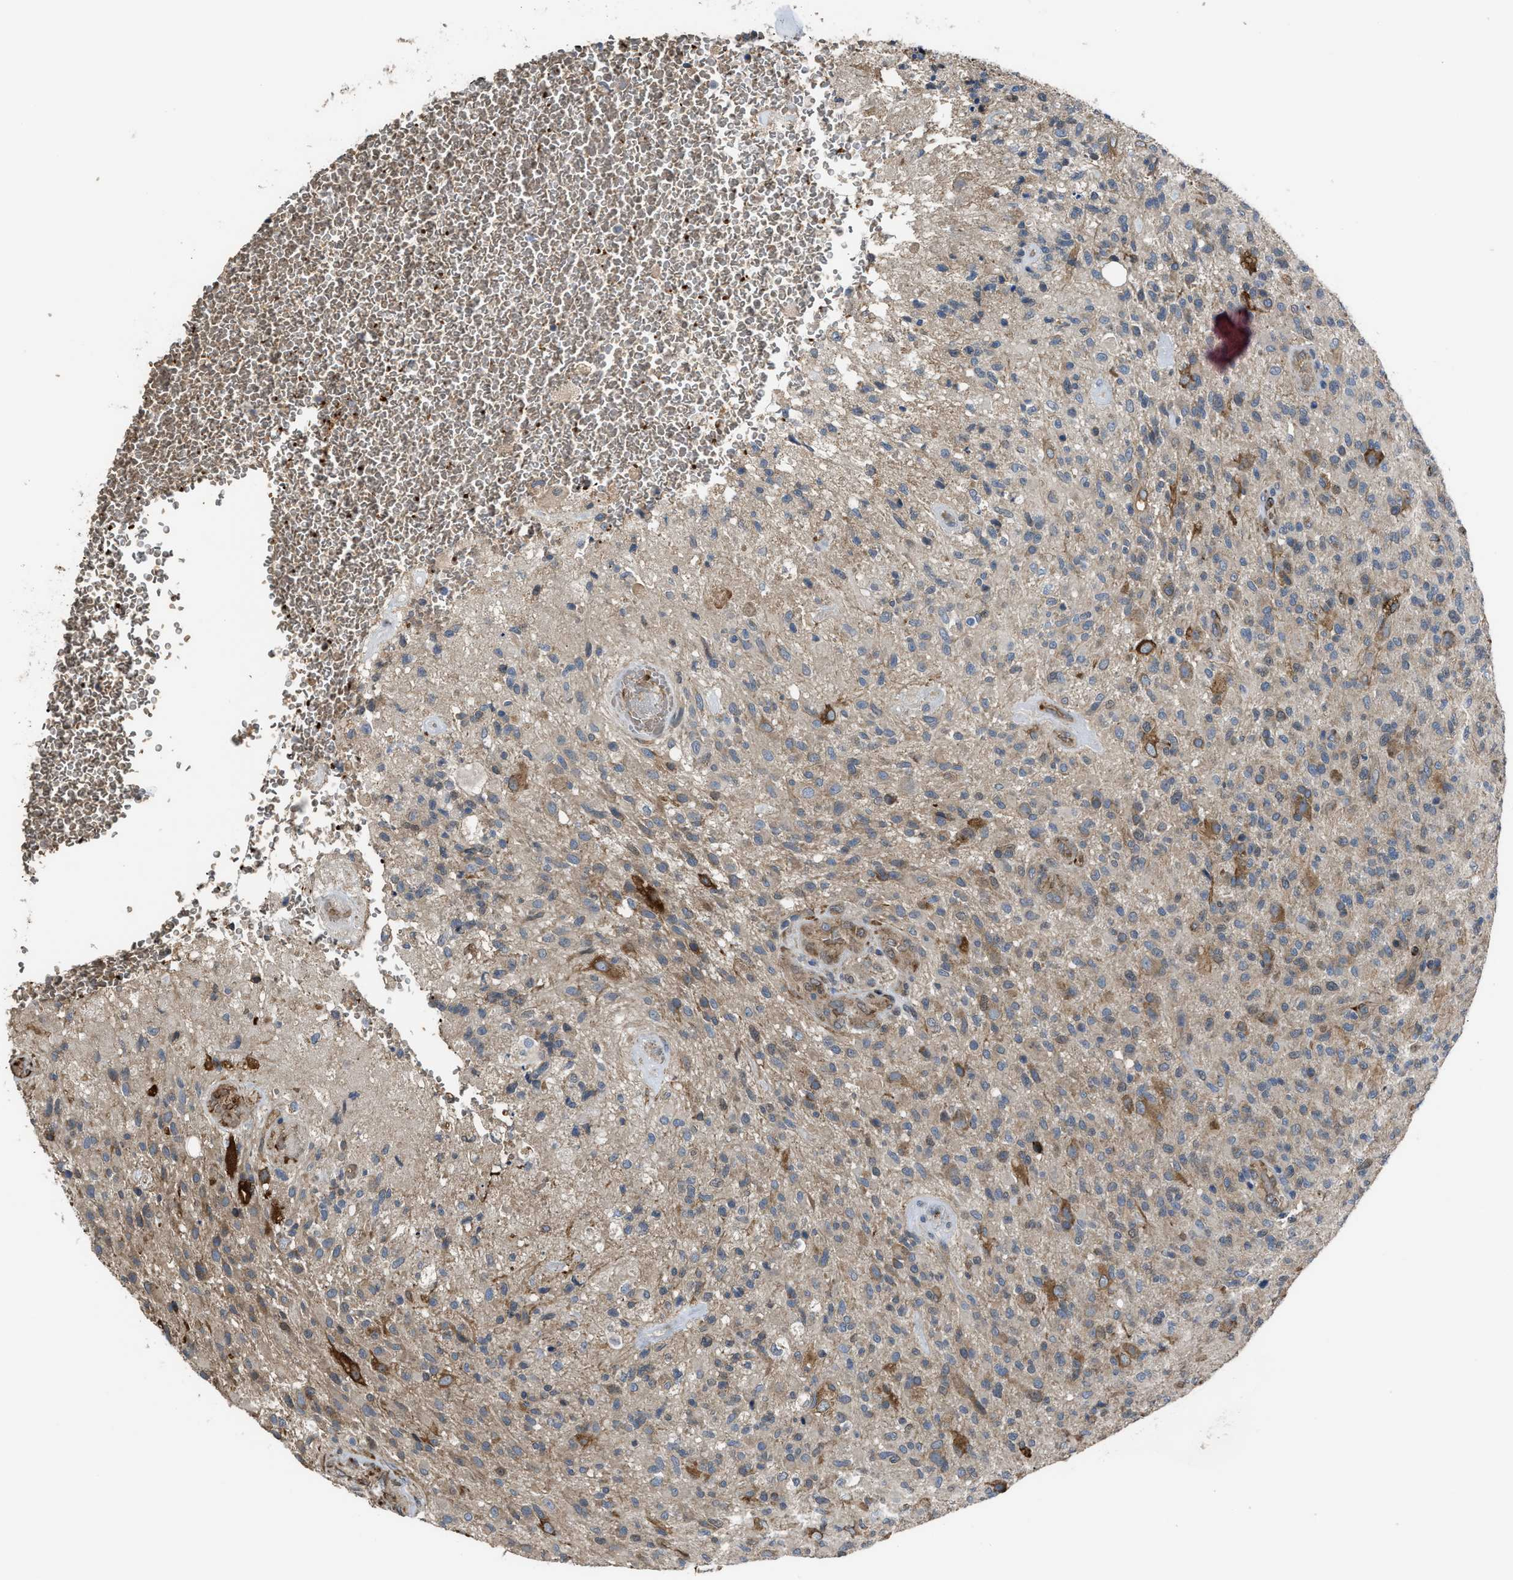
{"staining": {"intensity": "moderate", "quantity": ">75%", "location": "cytoplasmic/membranous"}, "tissue": "glioma", "cell_type": "Tumor cells", "image_type": "cancer", "snomed": [{"axis": "morphology", "description": "Glioma, malignant, High grade"}, {"axis": "topography", "description": "Brain"}], "caption": "Malignant glioma (high-grade) stained with a protein marker reveals moderate staining in tumor cells.", "gene": "SELENOM", "patient": {"sex": "male", "age": 71}}